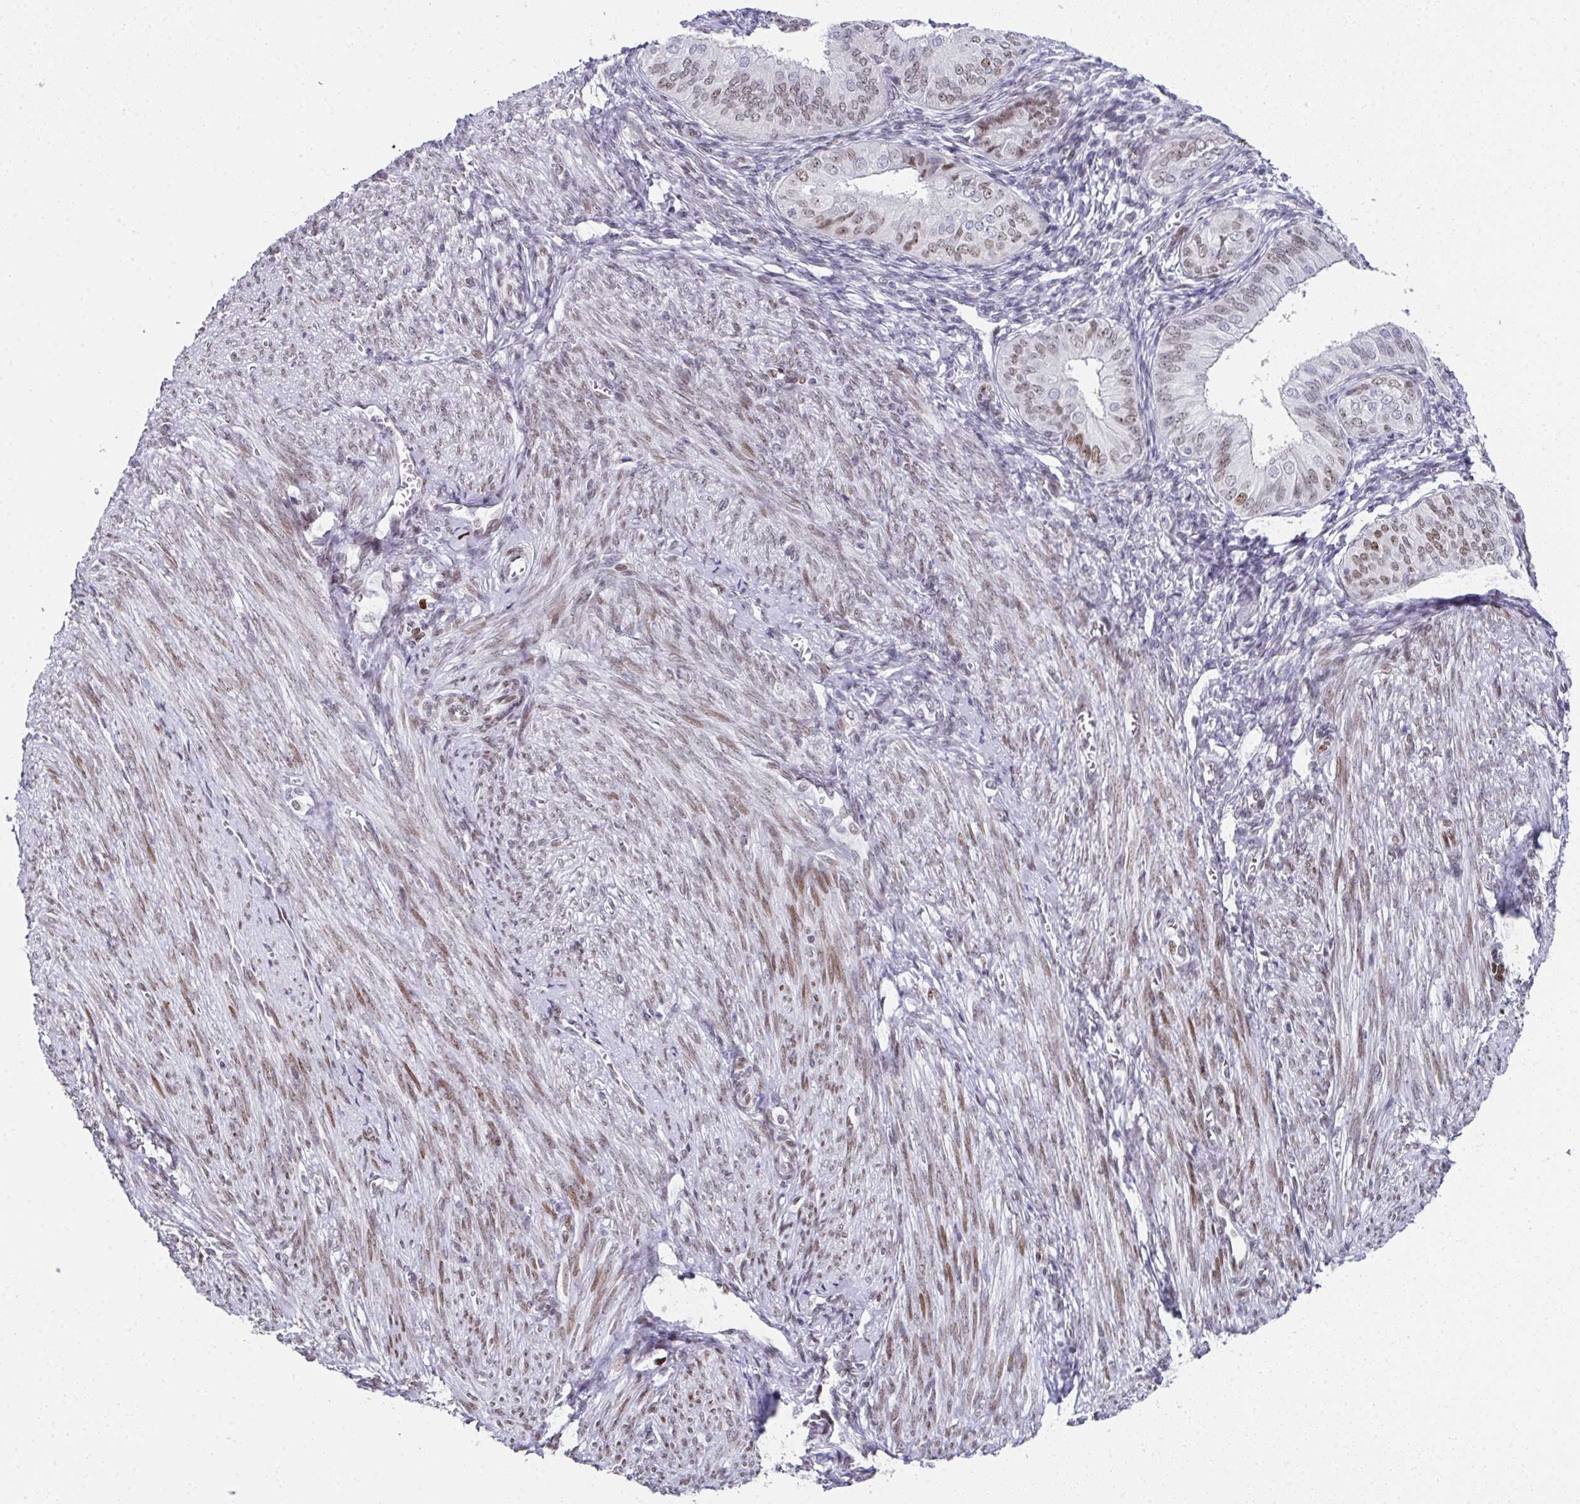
{"staining": {"intensity": "weak", "quantity": "25%-75%", "location": "nuclear"}, "tissue": "endometrial cancer", "cell_type": "Tumor cells", "image_type": "cancer", "snomed": [{"axis": "morphology", "description": "Adenocarcinoma, NOS"}, {"axis": "topography", "description": "Endometrium"}], "caption": "Immunohistochemical staining of human endometrial cancer demonstrates low levels of weak nuclear protein expression in approximately 25%-75% of tumor cells.", "gene": "RB1", "patient": {"sex": "female", "age": 58}}